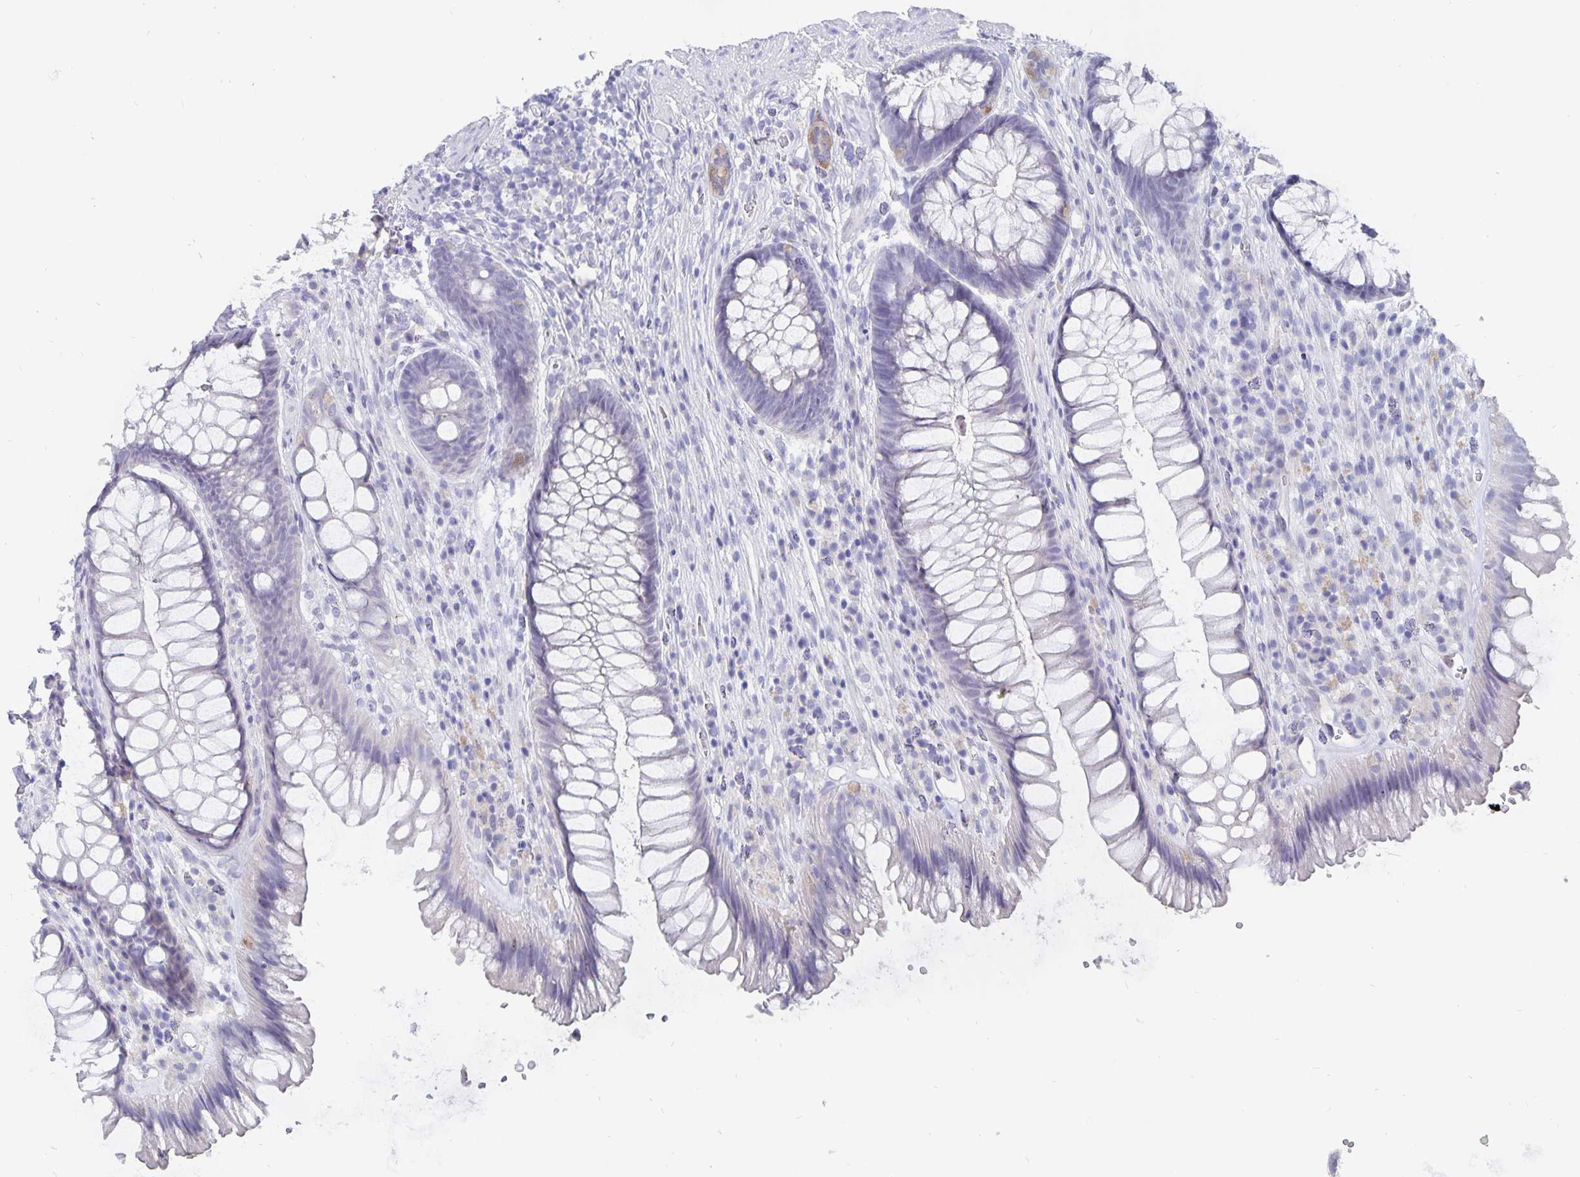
{"staining": {"intensity": "negative", "quantity": "none", "location": "none"}, "tissue": "rectum", "cell_type": "Glandular cells", "image_type": "normal", "snomed": [{"axis": "morphology", "description": "Normal tissue, NOS"}, {"axis": "topography", "description": "Rectum"}], "caption": "This image is of normal rectum stained with IHC to label a protein in brown with the nuclei are counter-stained blue. There is no expression in glandular cells.", "gene": "SMOC1", "patient": {"sex": "male", "age": 53}}